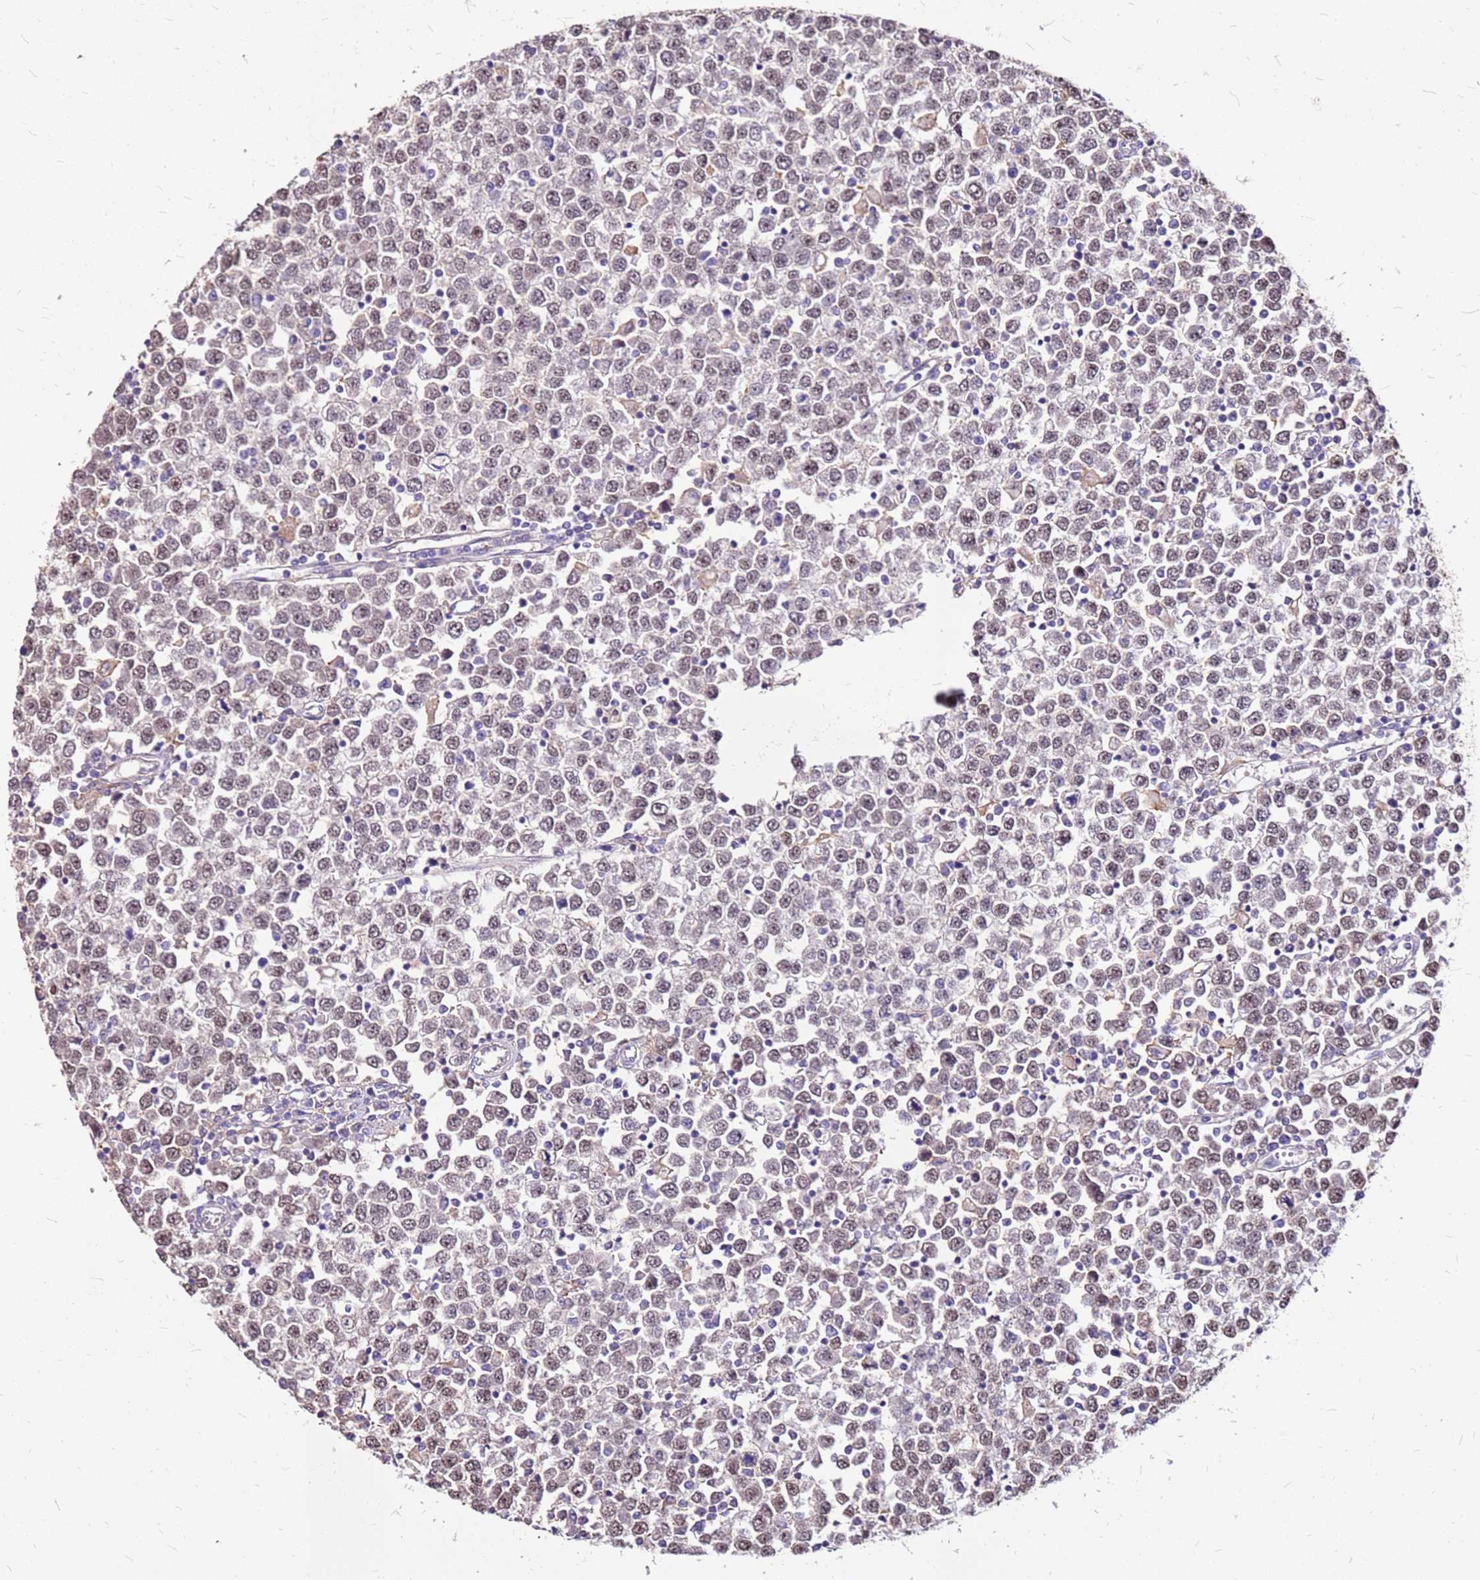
{"staining": {"intensity": "moderate", "quantity": "25%-75%", "location": "nuclear"}, "tissue": "testis cancer", "cell_type": "Tumor cells", "image_type": "cancer", "snomed": [{"axis": "morphology", "description": "Seminoma, NOS"}, {"axis": "topography", "description": "Testis"}], "caption": "Protein expression analysis of human testis seminoma reveals moderate nuclear positivity in approximately 25%-75% of tumor cells.", "gene": "ALDH1A3", "patient": {"sex": "male", "age": 65}}